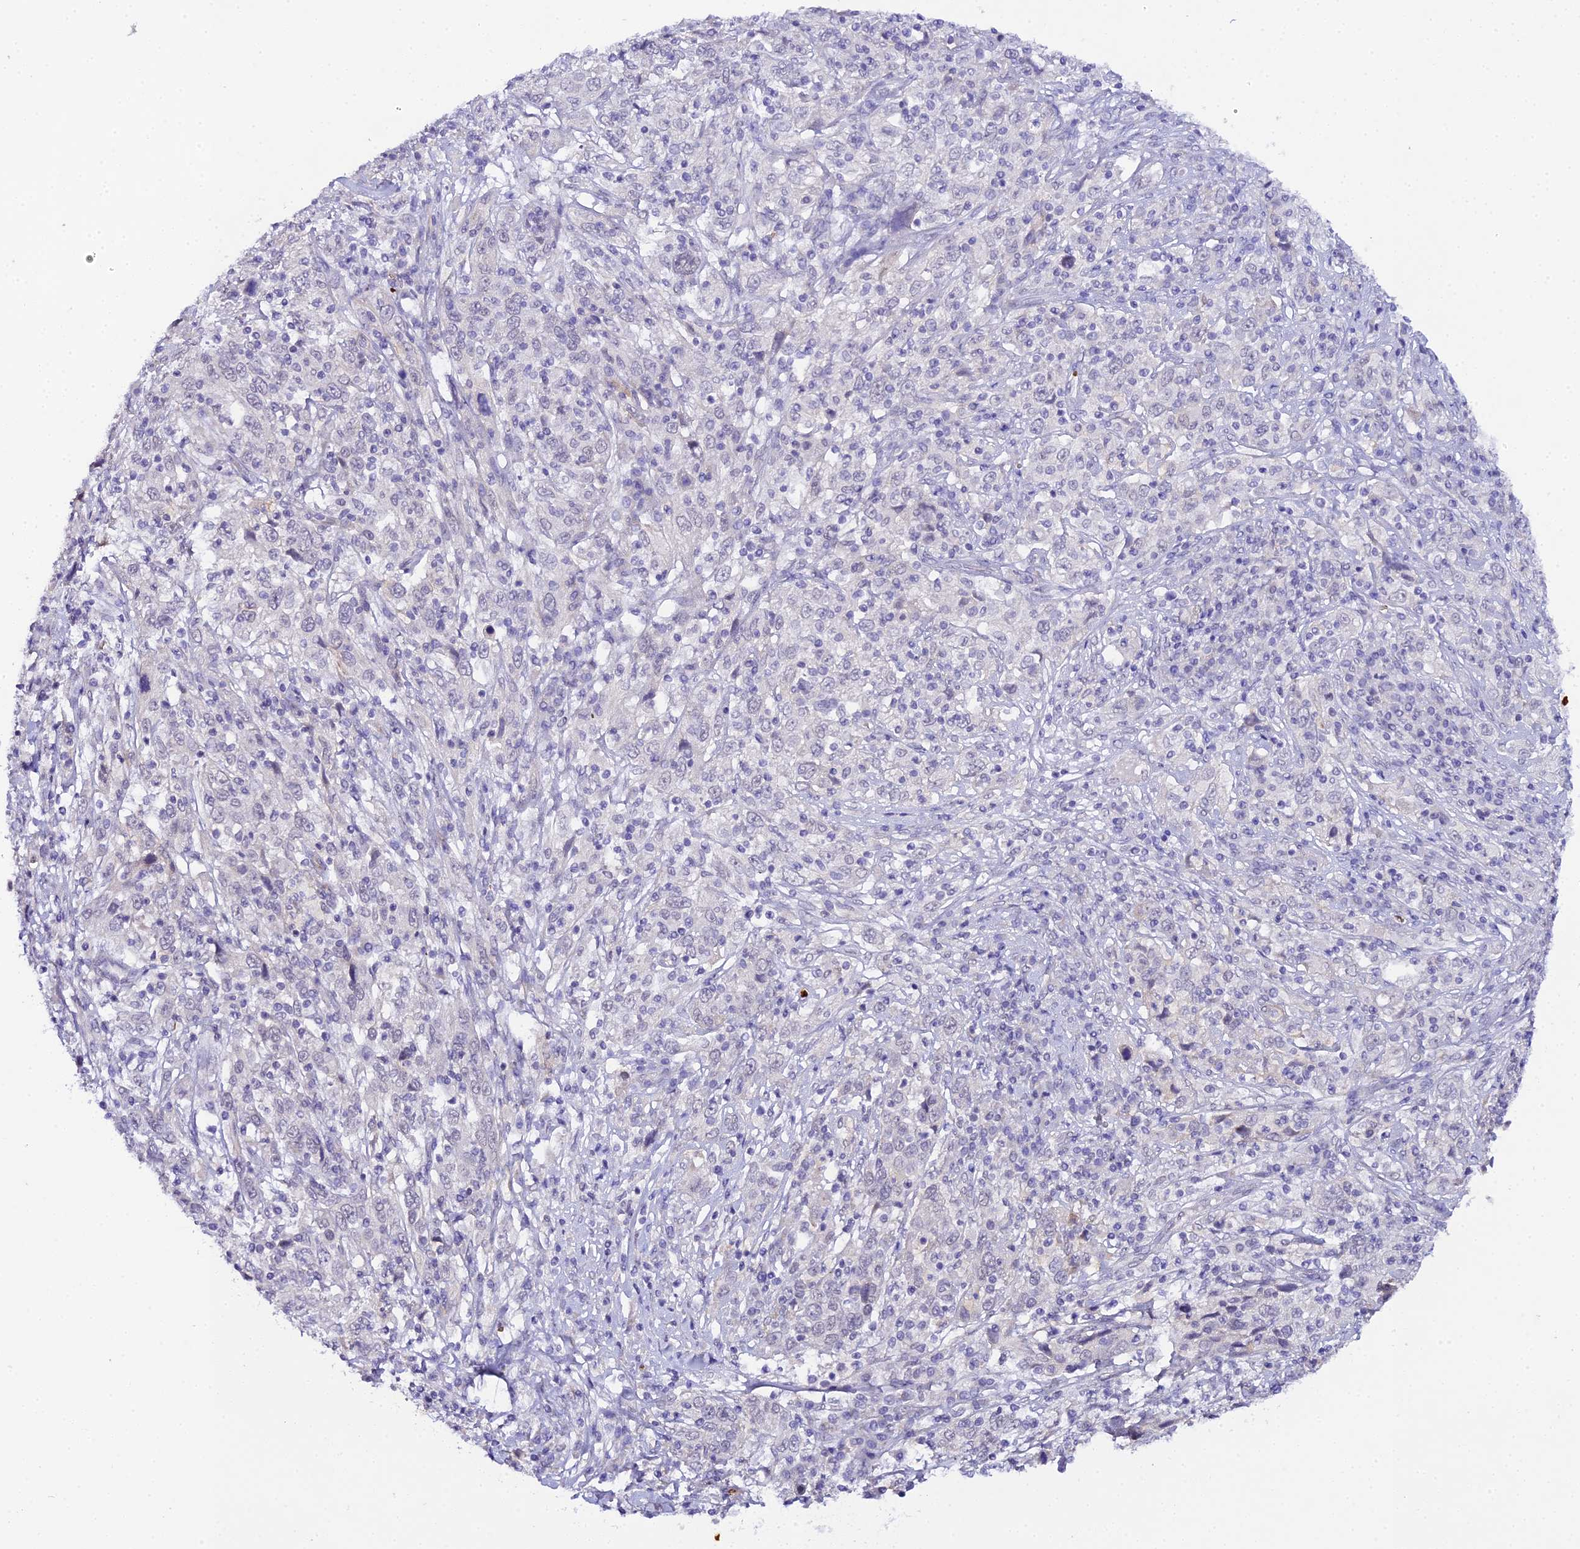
{"staining": {"intensity": "negative", "quantity": "none", "location": "none"}, "tissue": "cervical cancer", "cell_type": "Tumor cells", "image_type": "cancer", "snomed": [{"axis": "morphology", "description": "Squamous cell carcinoma, NOS"}, {"axis": "topography", "description": "Cervix"}], "caption": "An IHC image of cervical cancer is shown. There is no staining in tumor cells of cervical cancer. (Immunohistochemistry (ihc), brightfield microscopy, high magnification).", "gene": "CFAP45", "patient": {"sex": "female", "age": 46}}